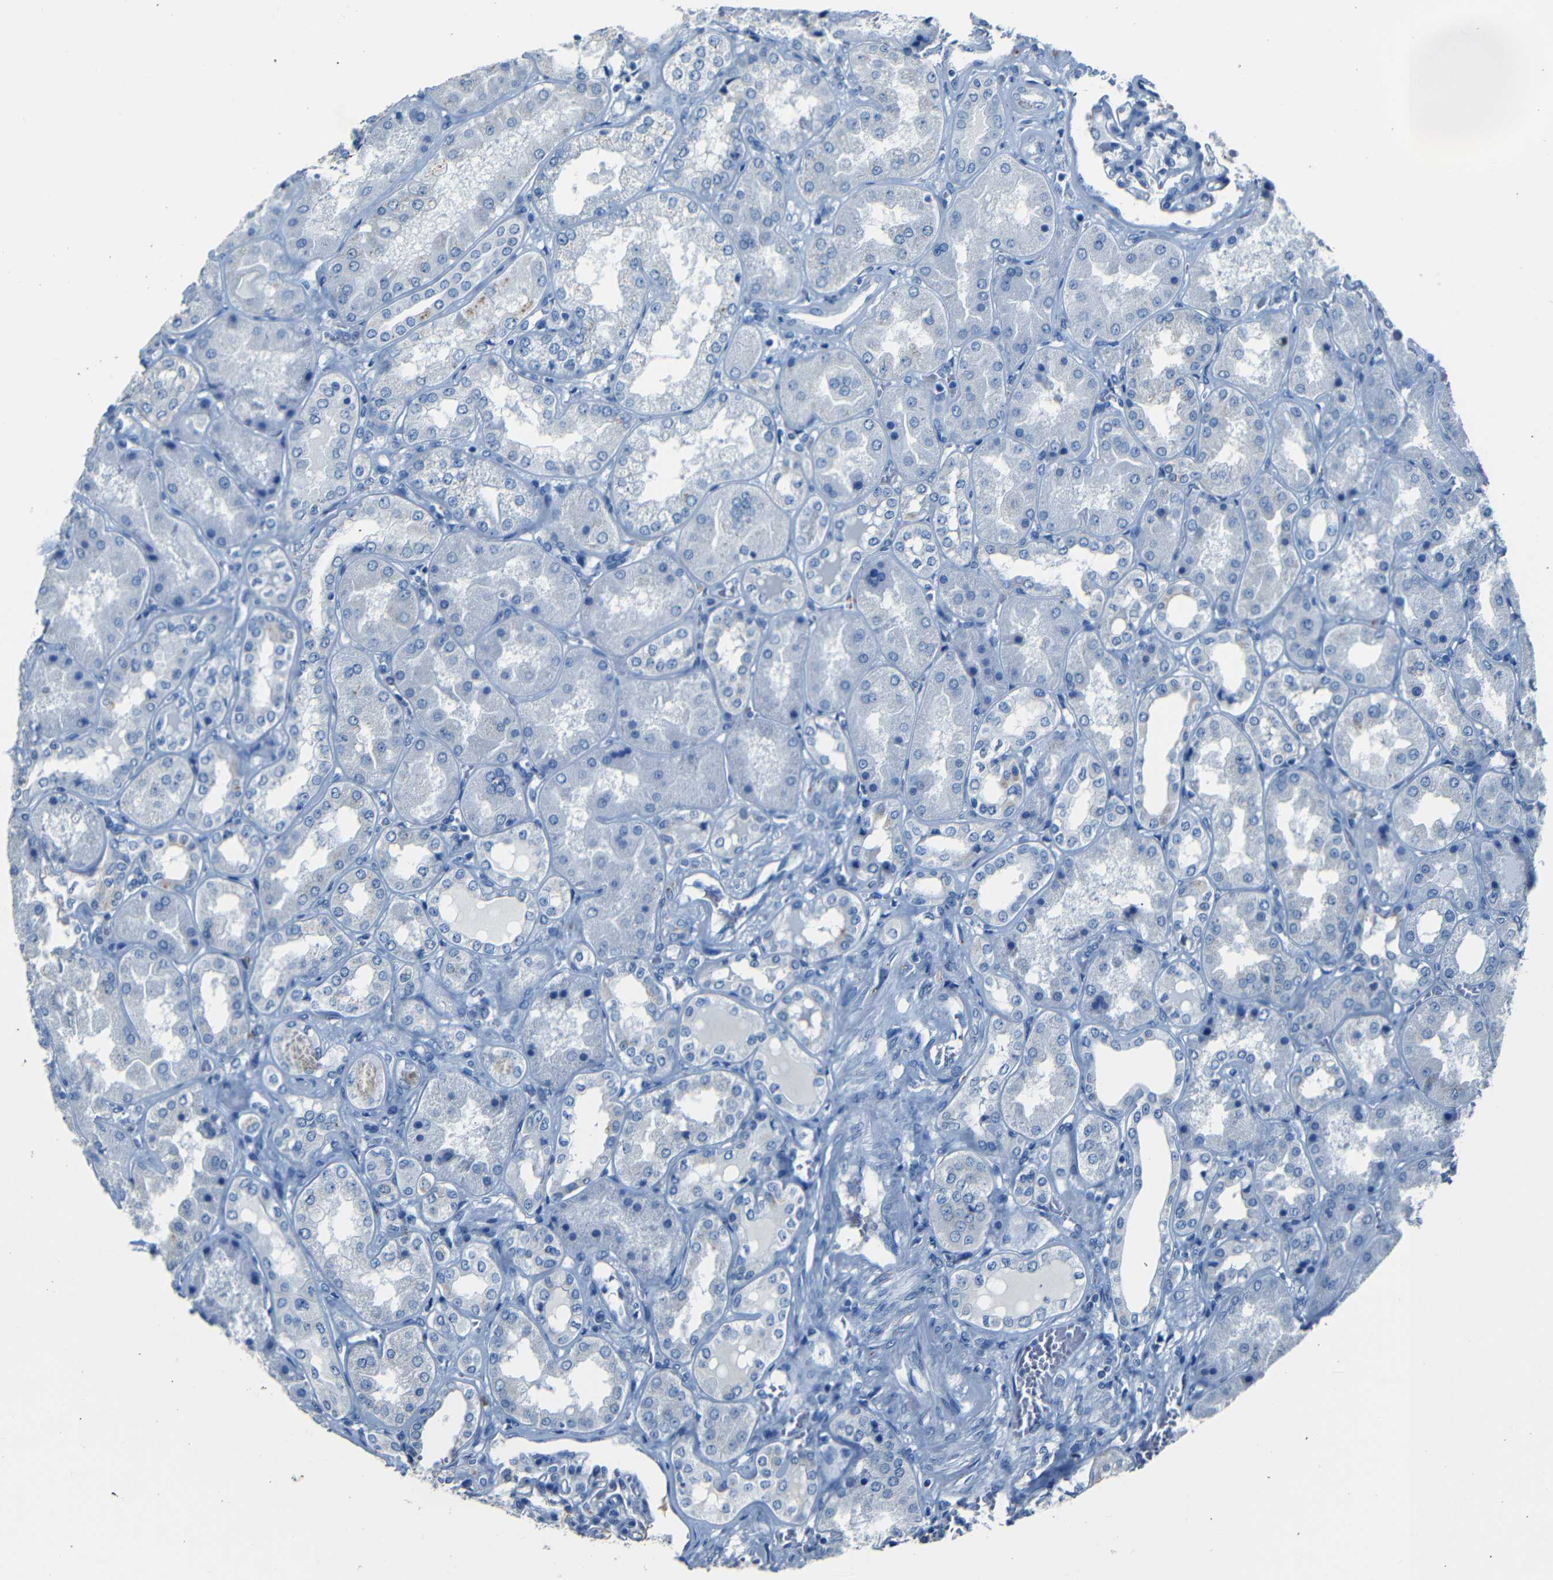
{"staining": {"intensity": "negative", "quantity": "none", "location": "none"}, "tissue": "kidney", "cell_type": "Cells in glomeruli", "image_type": "normal", "snomed": [{"axis": "morphology", "description": "Normal tissue, NOS"}, {"axis": "topography", "description": "Kidney"}], "caption": "Immunohistochemical staining of benign kidney shows no significant positivity in cells in glomeruli. Nuclei are stained in blue.", "gene": "CLDN11", "patient": {"sex": "female", "age": 56}}